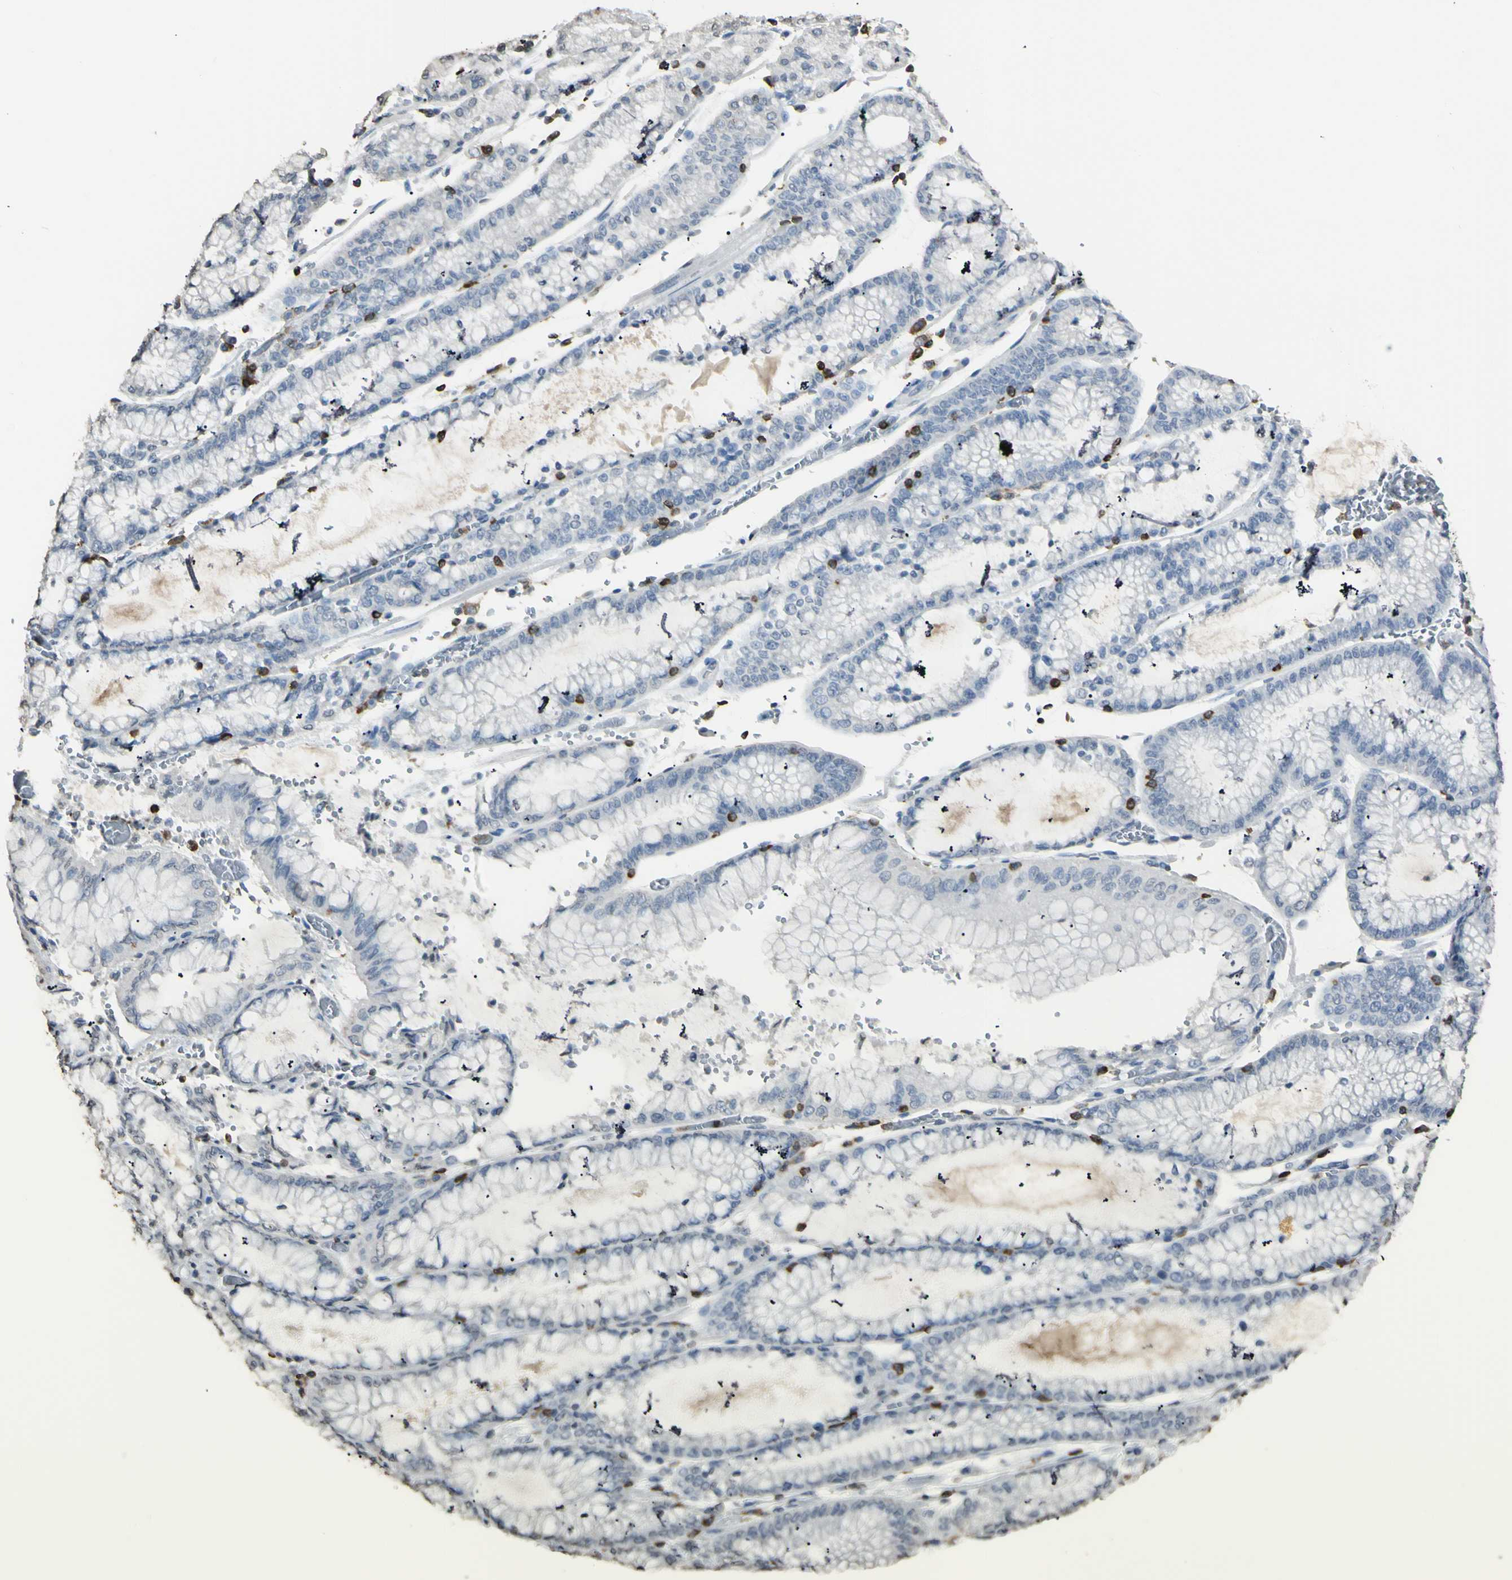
{"staining": {"intensity": "negative", "quantity": "none", "location": "none"}, "tissue": "stomach cancer", "cell_type": "Tumor cells", "image_type": "cancer", "snomed": [{"axis": "morphology", "description": "Normal tissue, NOS"}, {"axis": "morphology", "description": "Adenocarcinoma, NOS"}, {"axis": "topography", "description": "Stomach, upper"}, {"axis": "topography", "description": "Stomach"}], "caption": "This is an immunohistochemistry image of human stomach cancer. There is no positivity in tumor cells.", "gene": "PSTPIP1", "patient": {"sex": "male", "age": 76}}